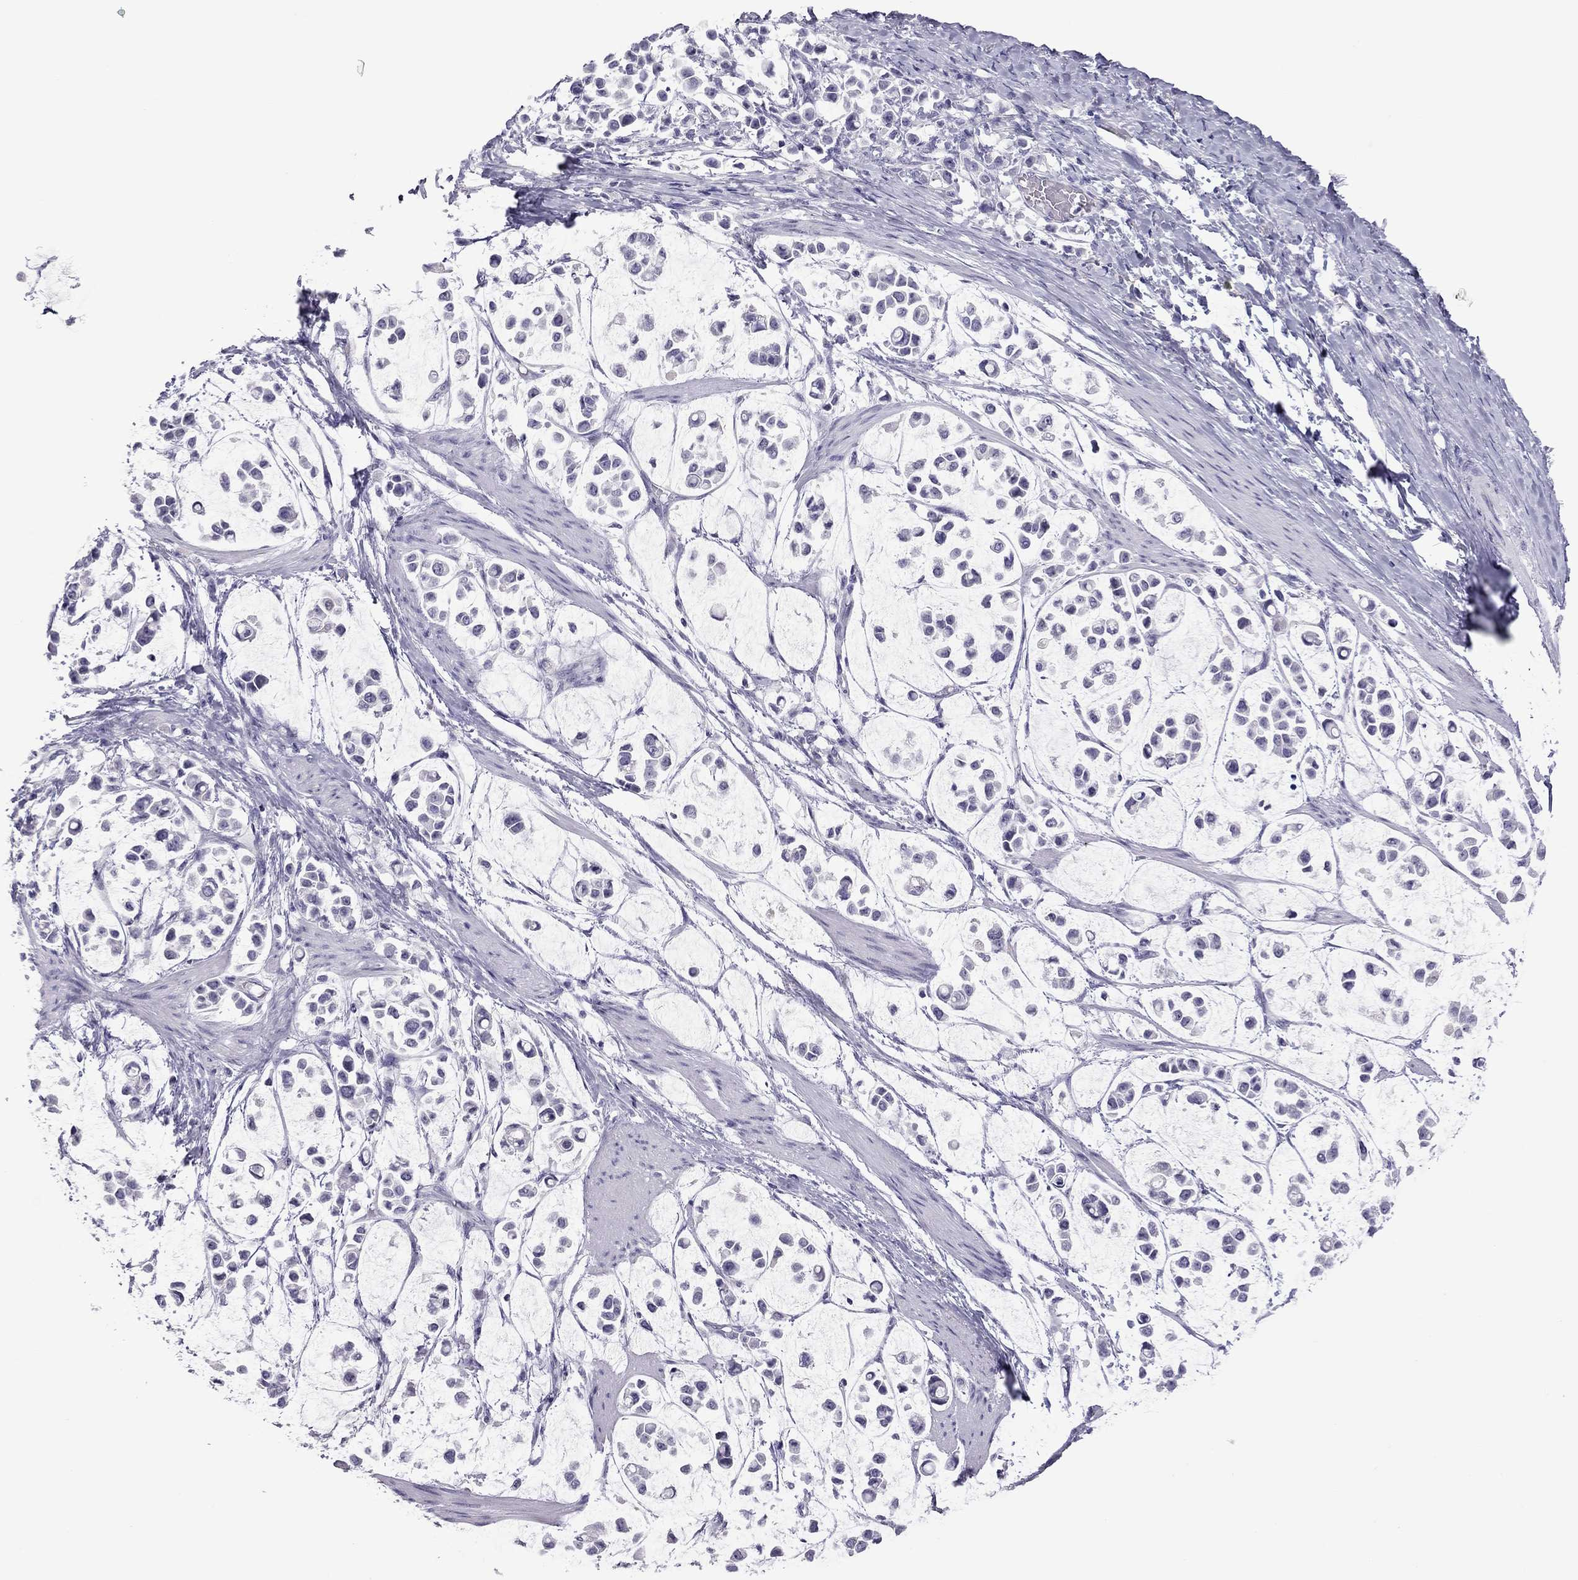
{"staining": {"intensity": "negative", "quantity": "none", "location": "none"}, "tissue": "stomach cancer", "cell_type": "Tumor cells", "image_type": "cancer", "snomed": [{"axis": "morphology", "description": "Adenocarcinoma, NOS"}, {"axis": "topography", "description": "Stomach"}], "caption": "DAB (3,3'-diaminobenzidine) immunohistochemical staining of human stomach adenocarcinoma demonstrates no significant positivity in tumor cells.", "gene": "TEX14", "patient": {"sex": "male", "age": 82}}